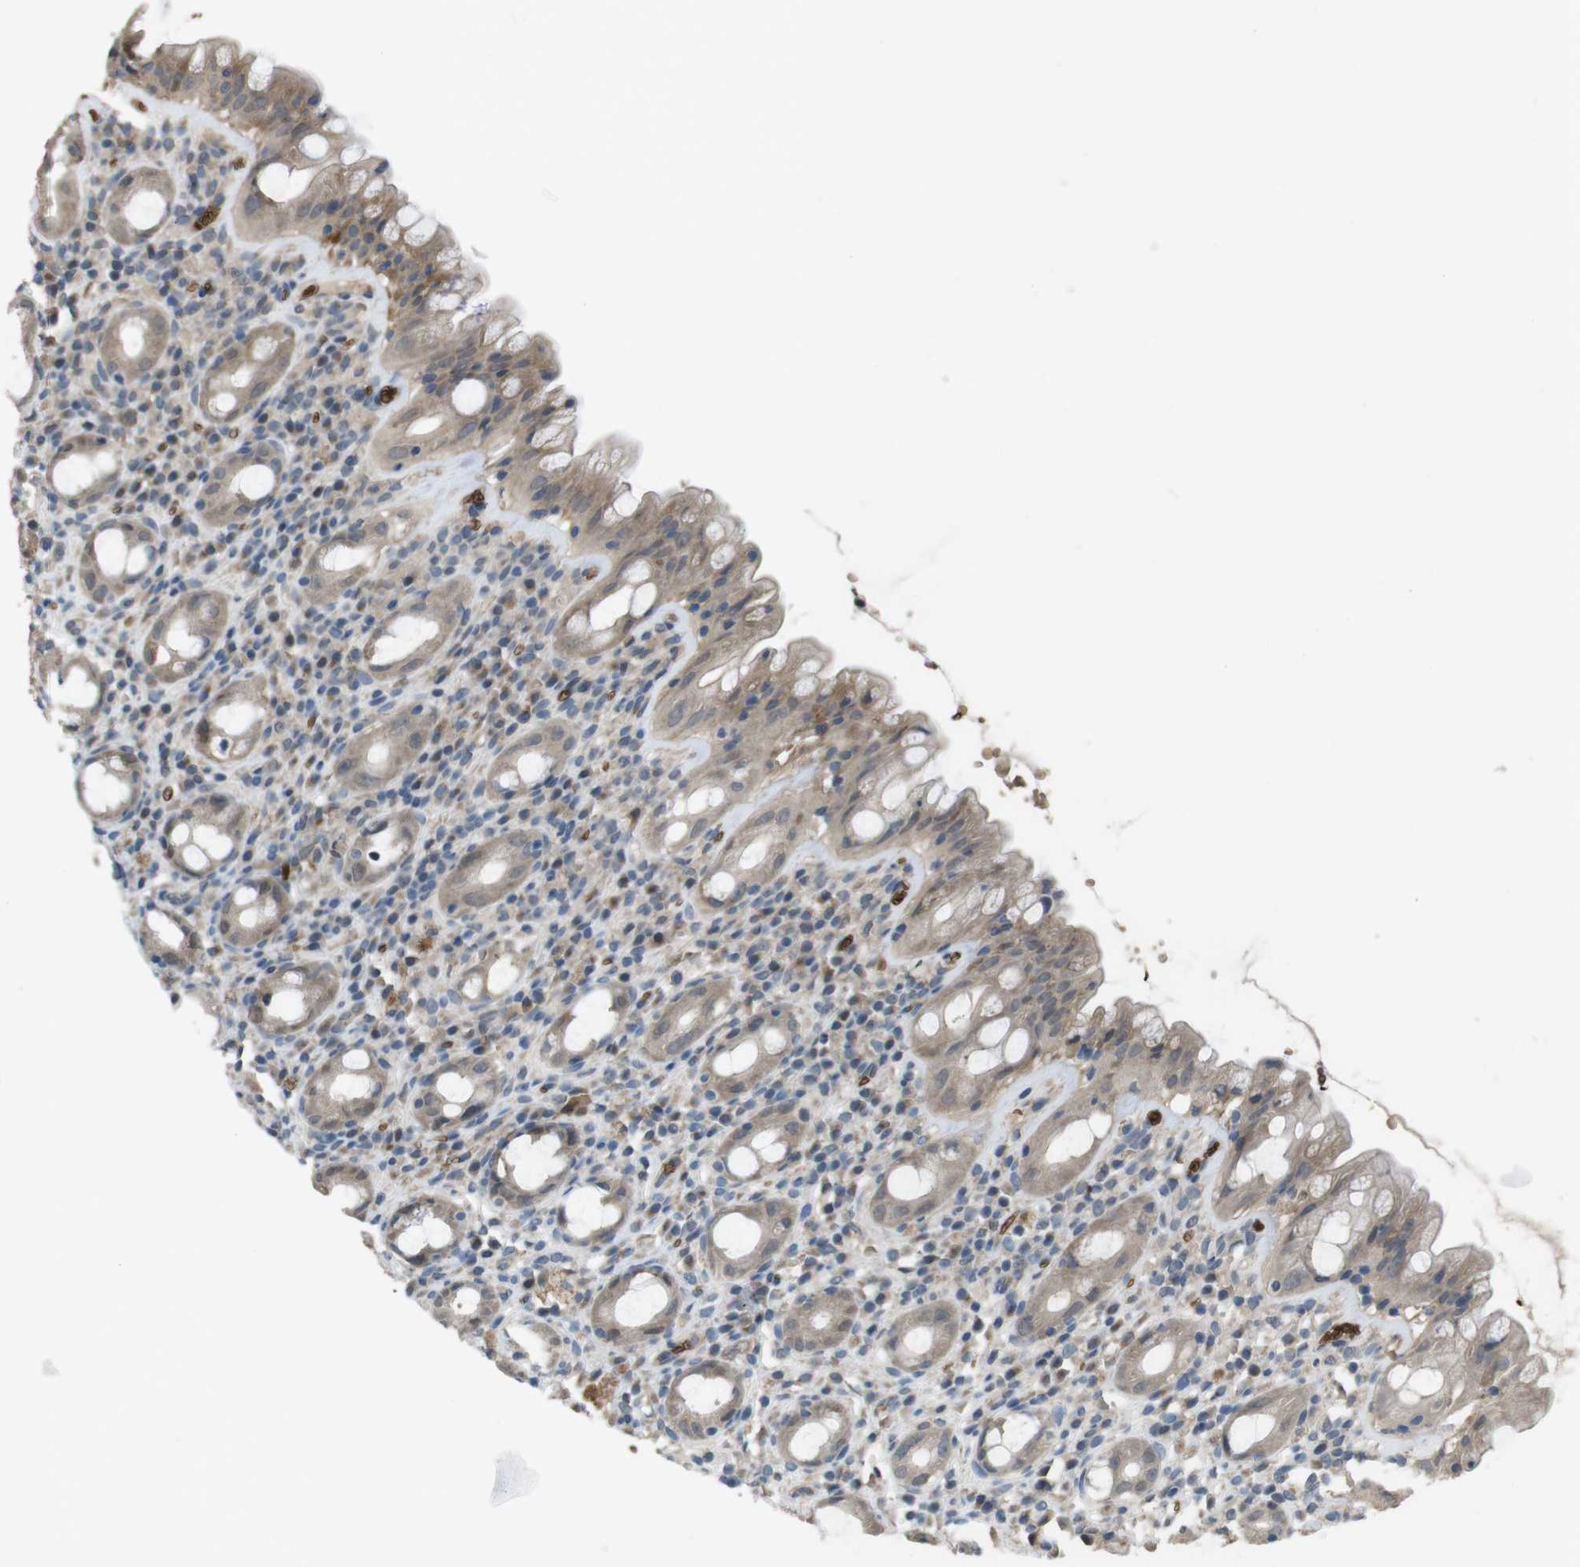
{"staining": {"intensity": "weak", "quantity": "25%-75%", "location": "cytoplasmic/membranous"}, "tissue": "rectum", "cell_type": "Glandular cells", "image_type": "normal", "snomed": [{"axis": "morphology", "description": "Normal tissue, NOS"}, {"axis": "topography", "description": "Rectum"}], "caption": "DAB immunohistochemical staining of unremarkable human rectum displays weak cytoplasmic/membranous protein expression in about 25%-75% of glandular cells.", "gene": "GYPA", "patient": {"sex": "male", "age": 44}}